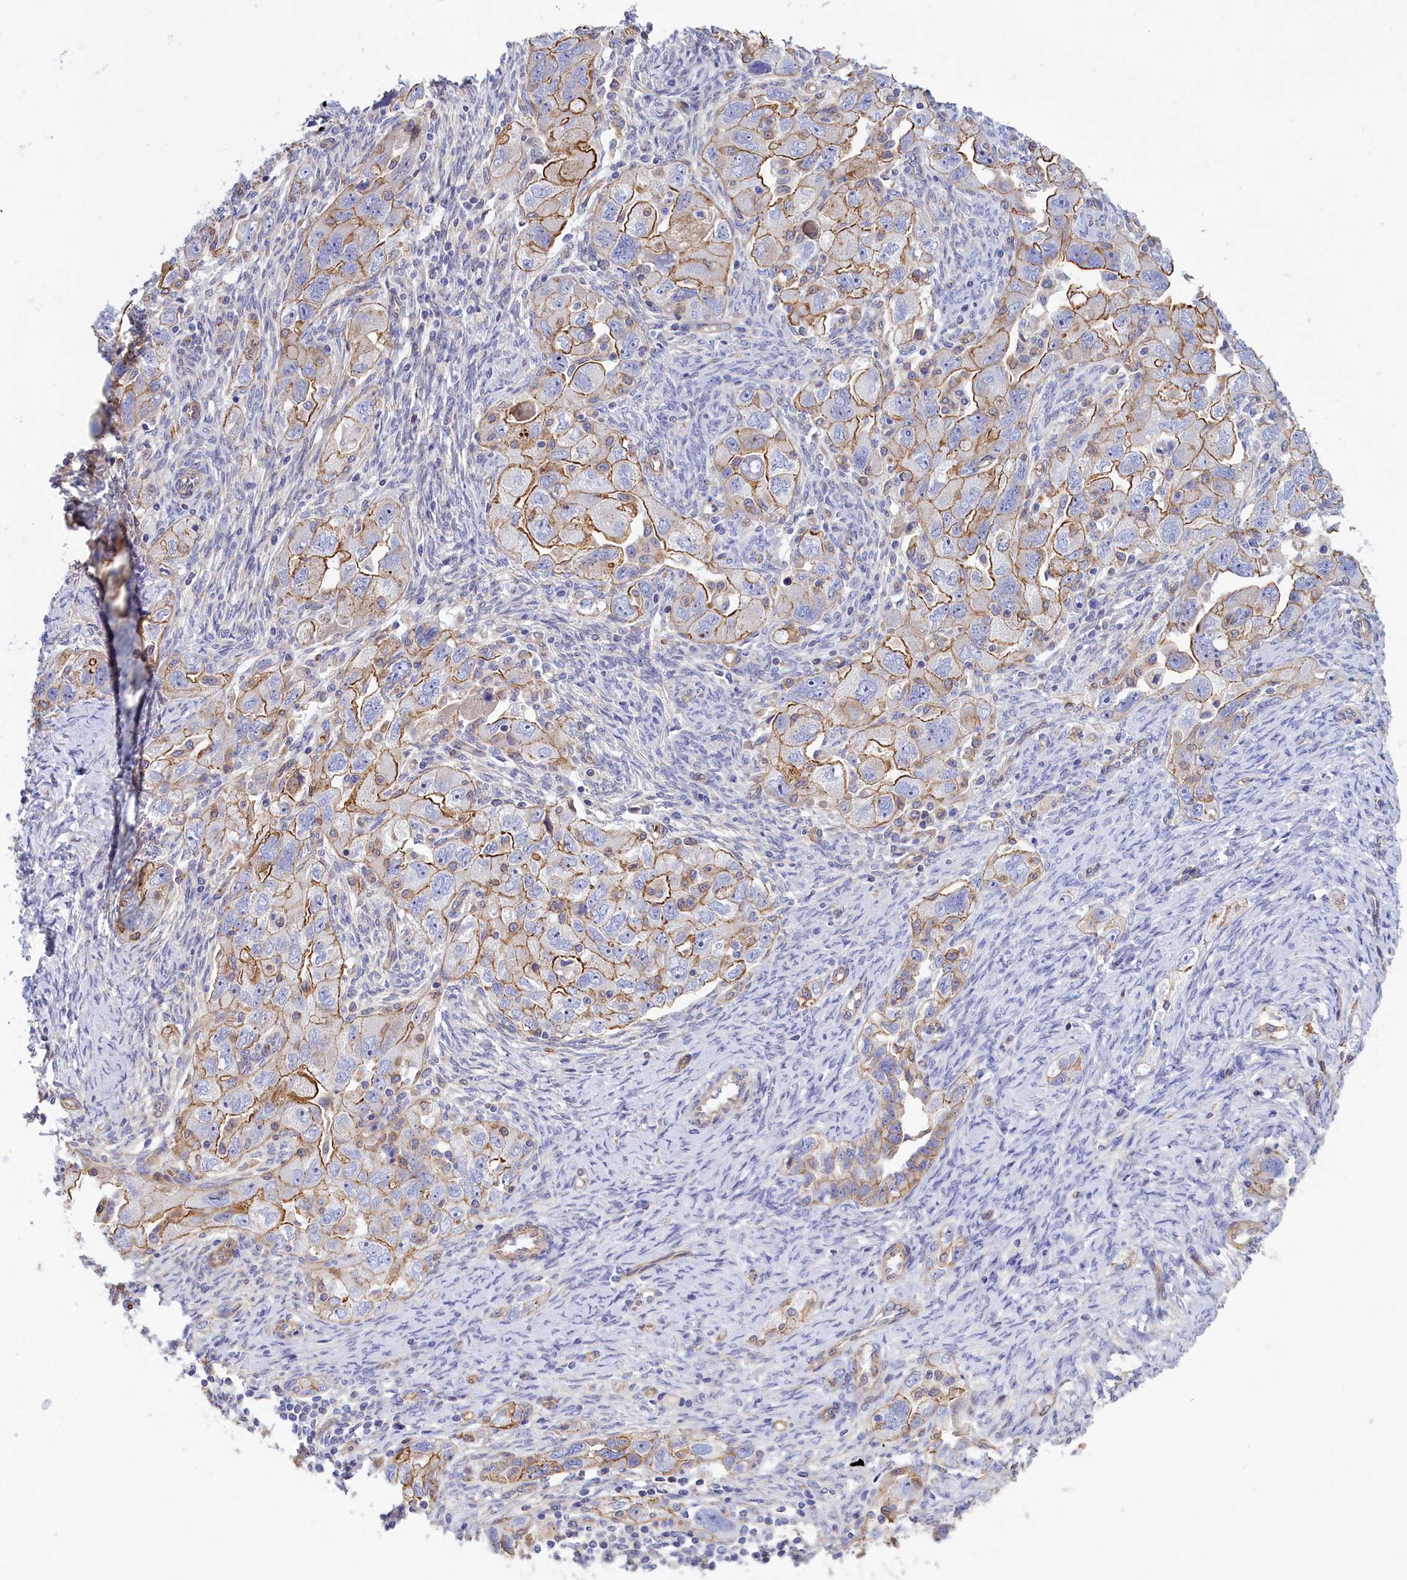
{"staining": {"intensity": "moderate", "quantity": "25%-75%", "location": "cytoplasmic/membranous"}, "tissue": "ovarian cancer", "cell_type": "Tumor cells", "image_type": "cancer", "snomed": [{"axis": "morphology", "description": "Carcinoma, NOS"}, {"axis": "morphology", "description": "Cystadenocarcinoma, serous, NOS"}, {"axis": "topography", "description": "Ovary"}], "caption": "Immunohistochemical staining of serous cystadenocarcinoma (ovarian) exhibits medium levels of moderate cytoplasmic/membranous staining in about 25%-75% of tumor cells. The protein of interest is shown in brown color, while the nuclei are stained blue.", "gene": "ABCC12", "patient": {"sex": "female", "age": 69}}